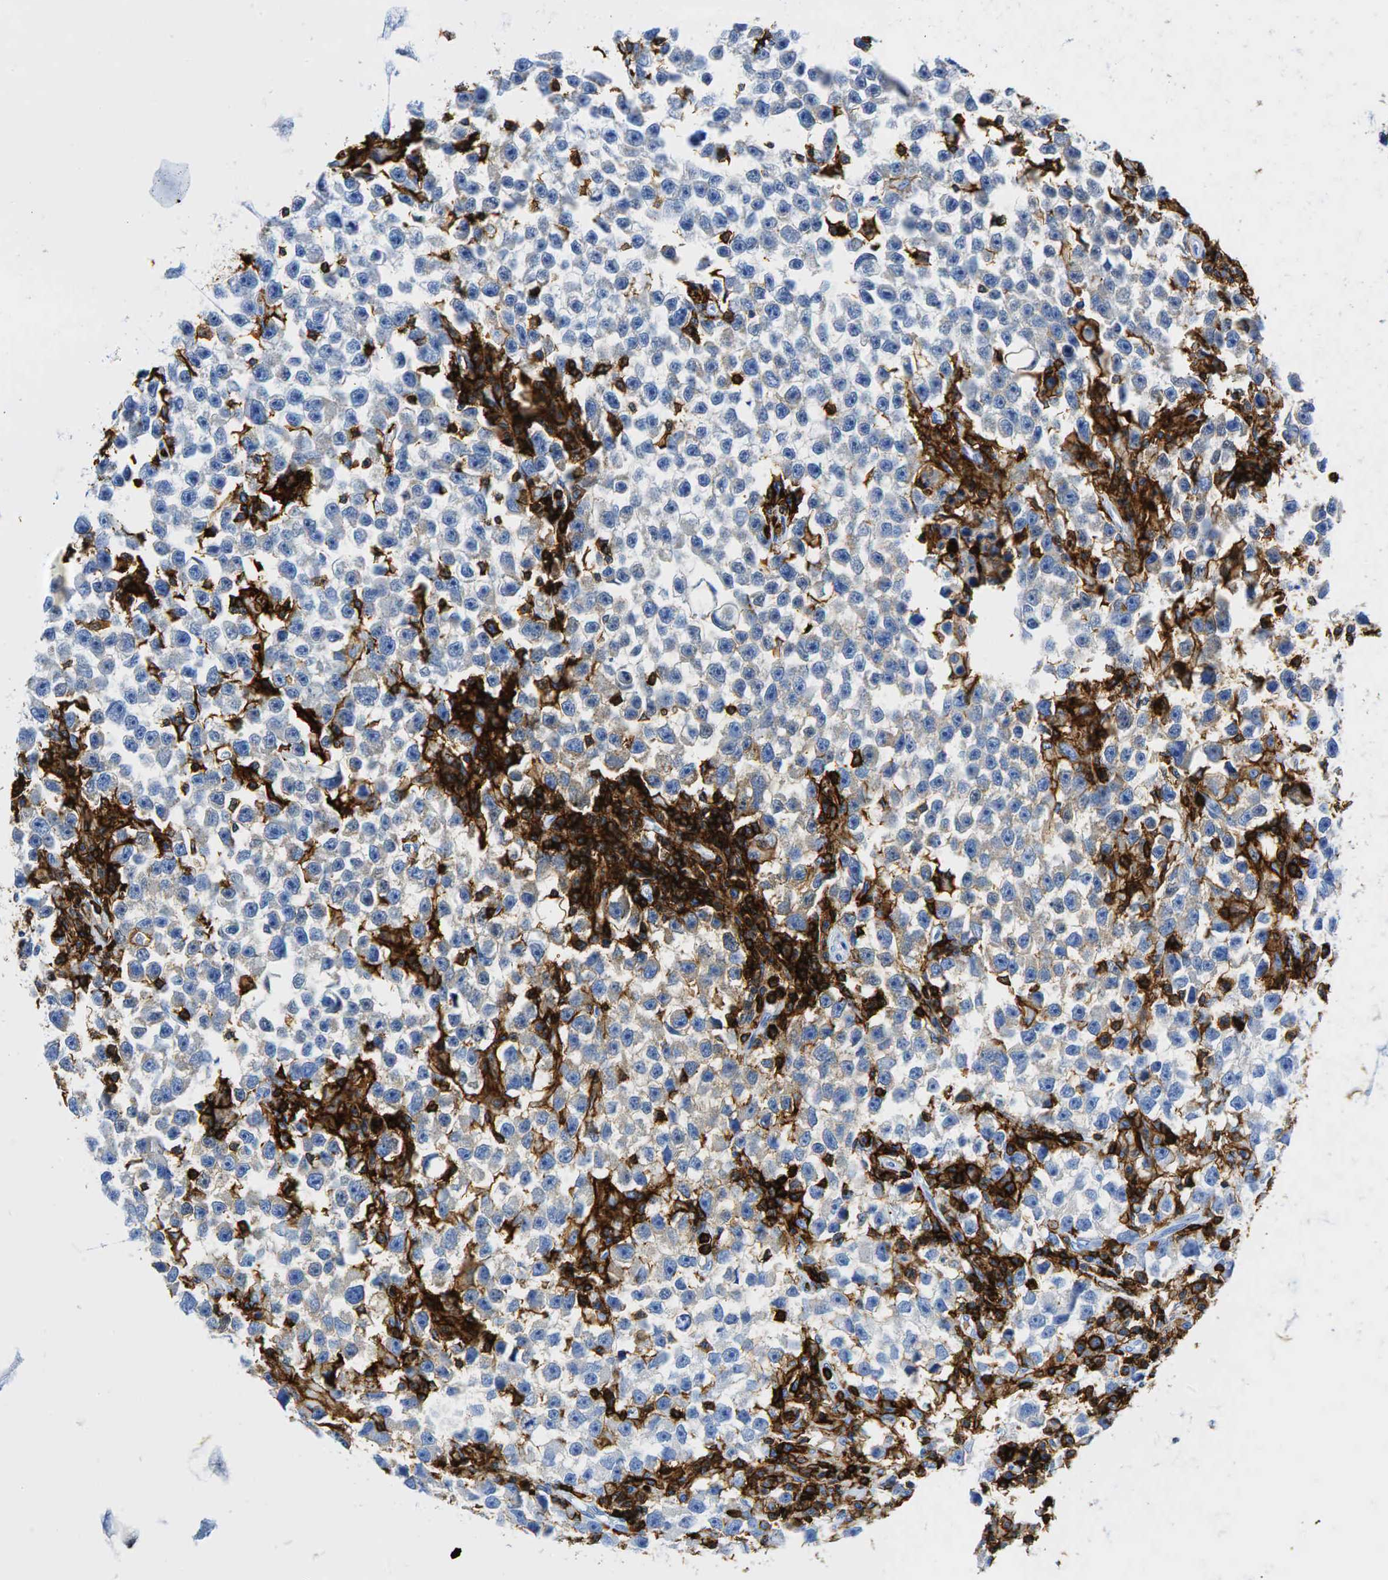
{"staining": {"intensity": "weak", "quantity": ">75%", "location": "cytoplasmic/membranous"}, "tissue": "testis cancer", "cell_type": "Tumor cells", "image_type": "cancer", "snomed": [{"axis": "morphology", "description": "Seminoma, NOS"}, {"axis": "topography", "description": "Testis"}], "caption": "Tumor cells demonstrate low levels of weak cytoplasmic/membranous staining in approximately >75% of cells in testis cancer (seminoma). The staining was performed using DAB (3,3'-diaminobenzidine), with brown indicating positive protein expression. Nuclei are stained blue with hematoxylin.", "gene": "PTPRC", "patient": {"sex": "male", "age": 33}}